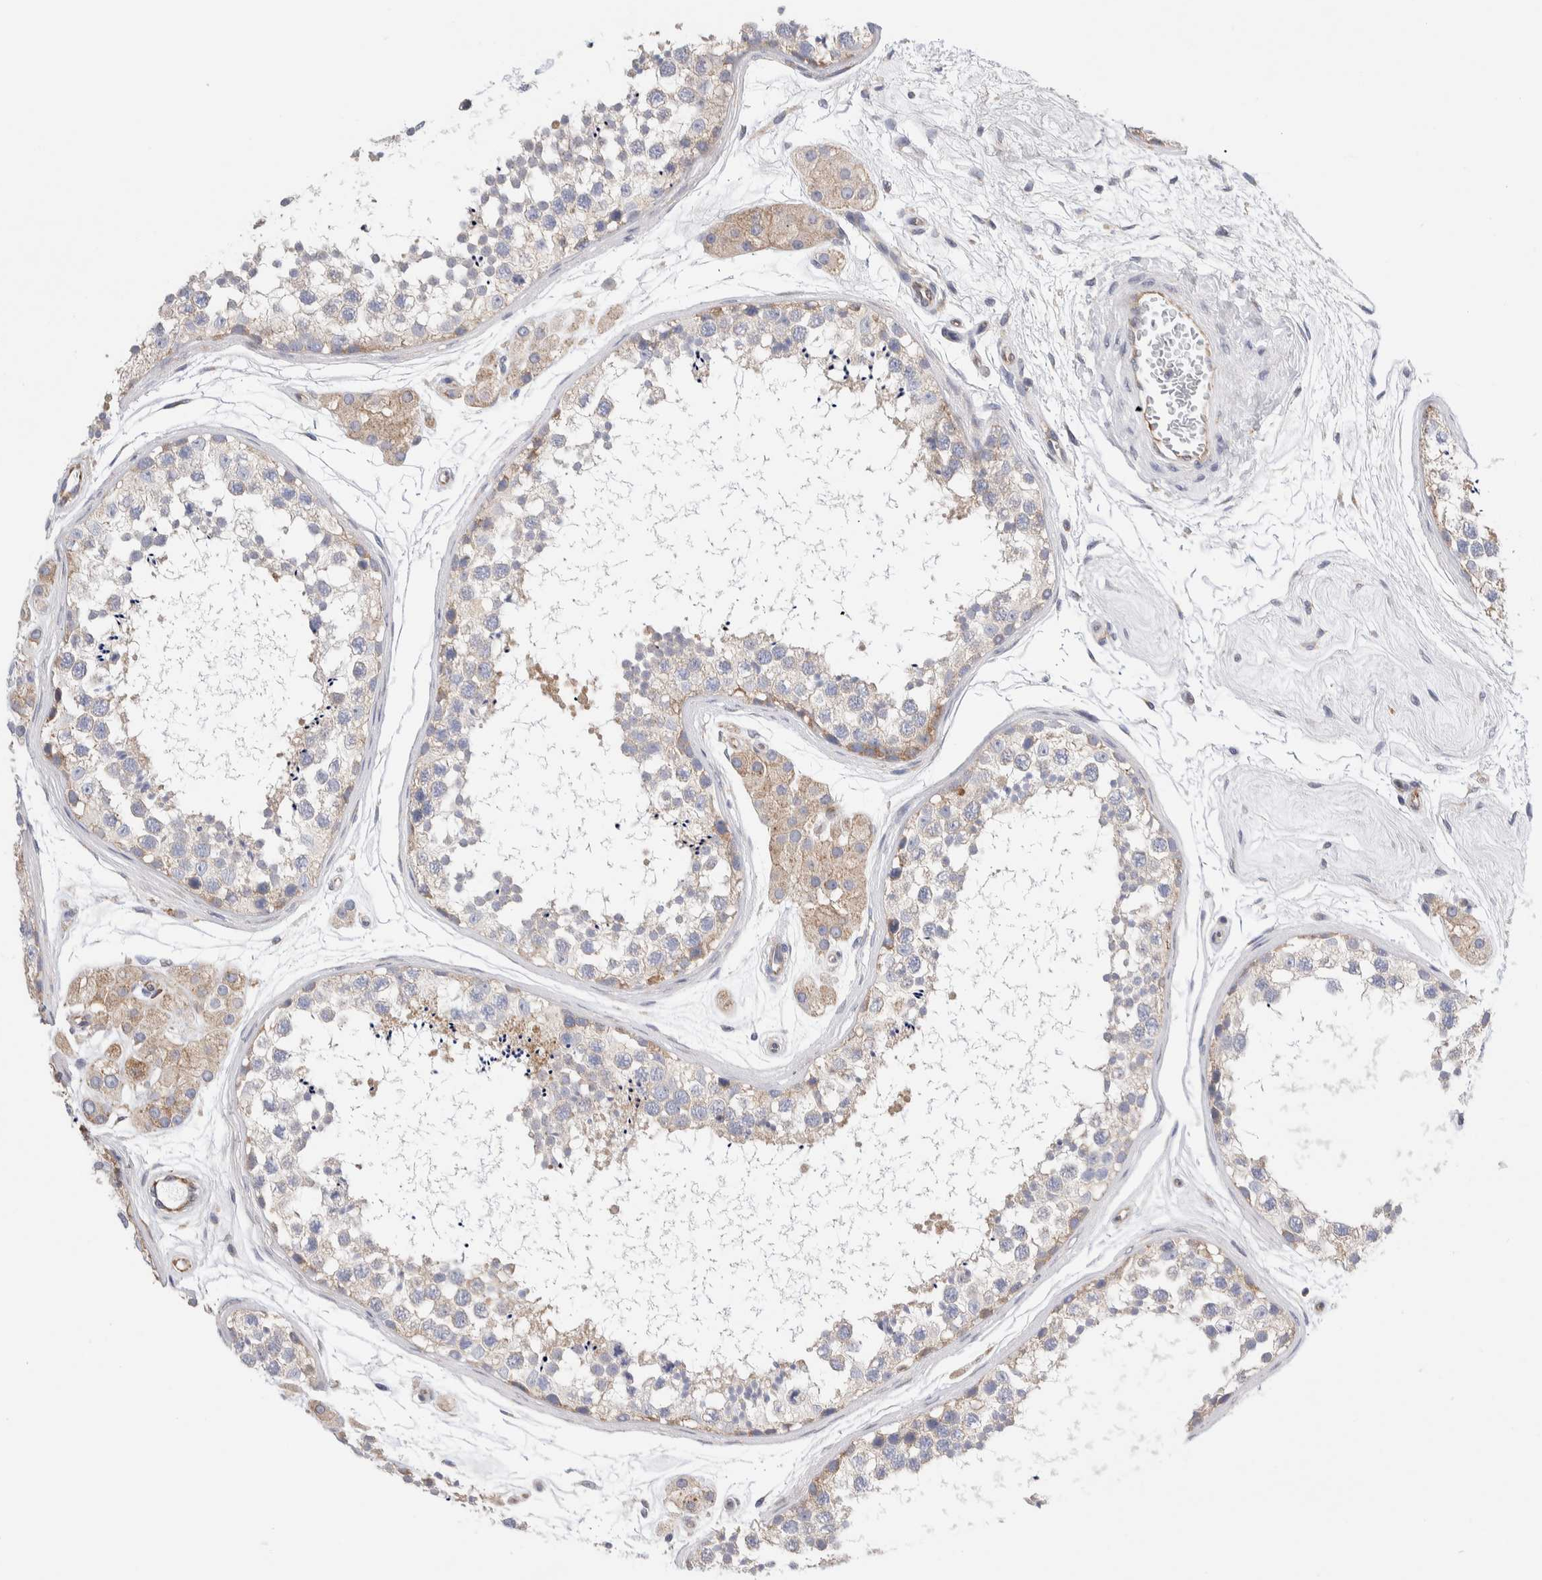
{"staining": {"intensity": "moderate", "quantity": "<25%", "location": "cytoplasmic/membranous"}, "tissue": "testis", "cell_type": "Cells in seminiferous ducts", "image_type": "normal", "snomed": [{"axis": "morphology", "description": "Normal tissue, NOS"}, {"axis": "topography", "description": "Testis"}], "caption": "High-magnification brightfield microscopy of unremarkable testis stained with DAB (3,3'-diaminobenzidine) (brown) and counterstained with hematoxylin (blue). cells in seminiferous ducts exhibit moderate cytoplasmic/membranous staining is identified in approximately<25% of cells.", "gene": "RACK1", "patient": {"sex": "male", "age": 56}}